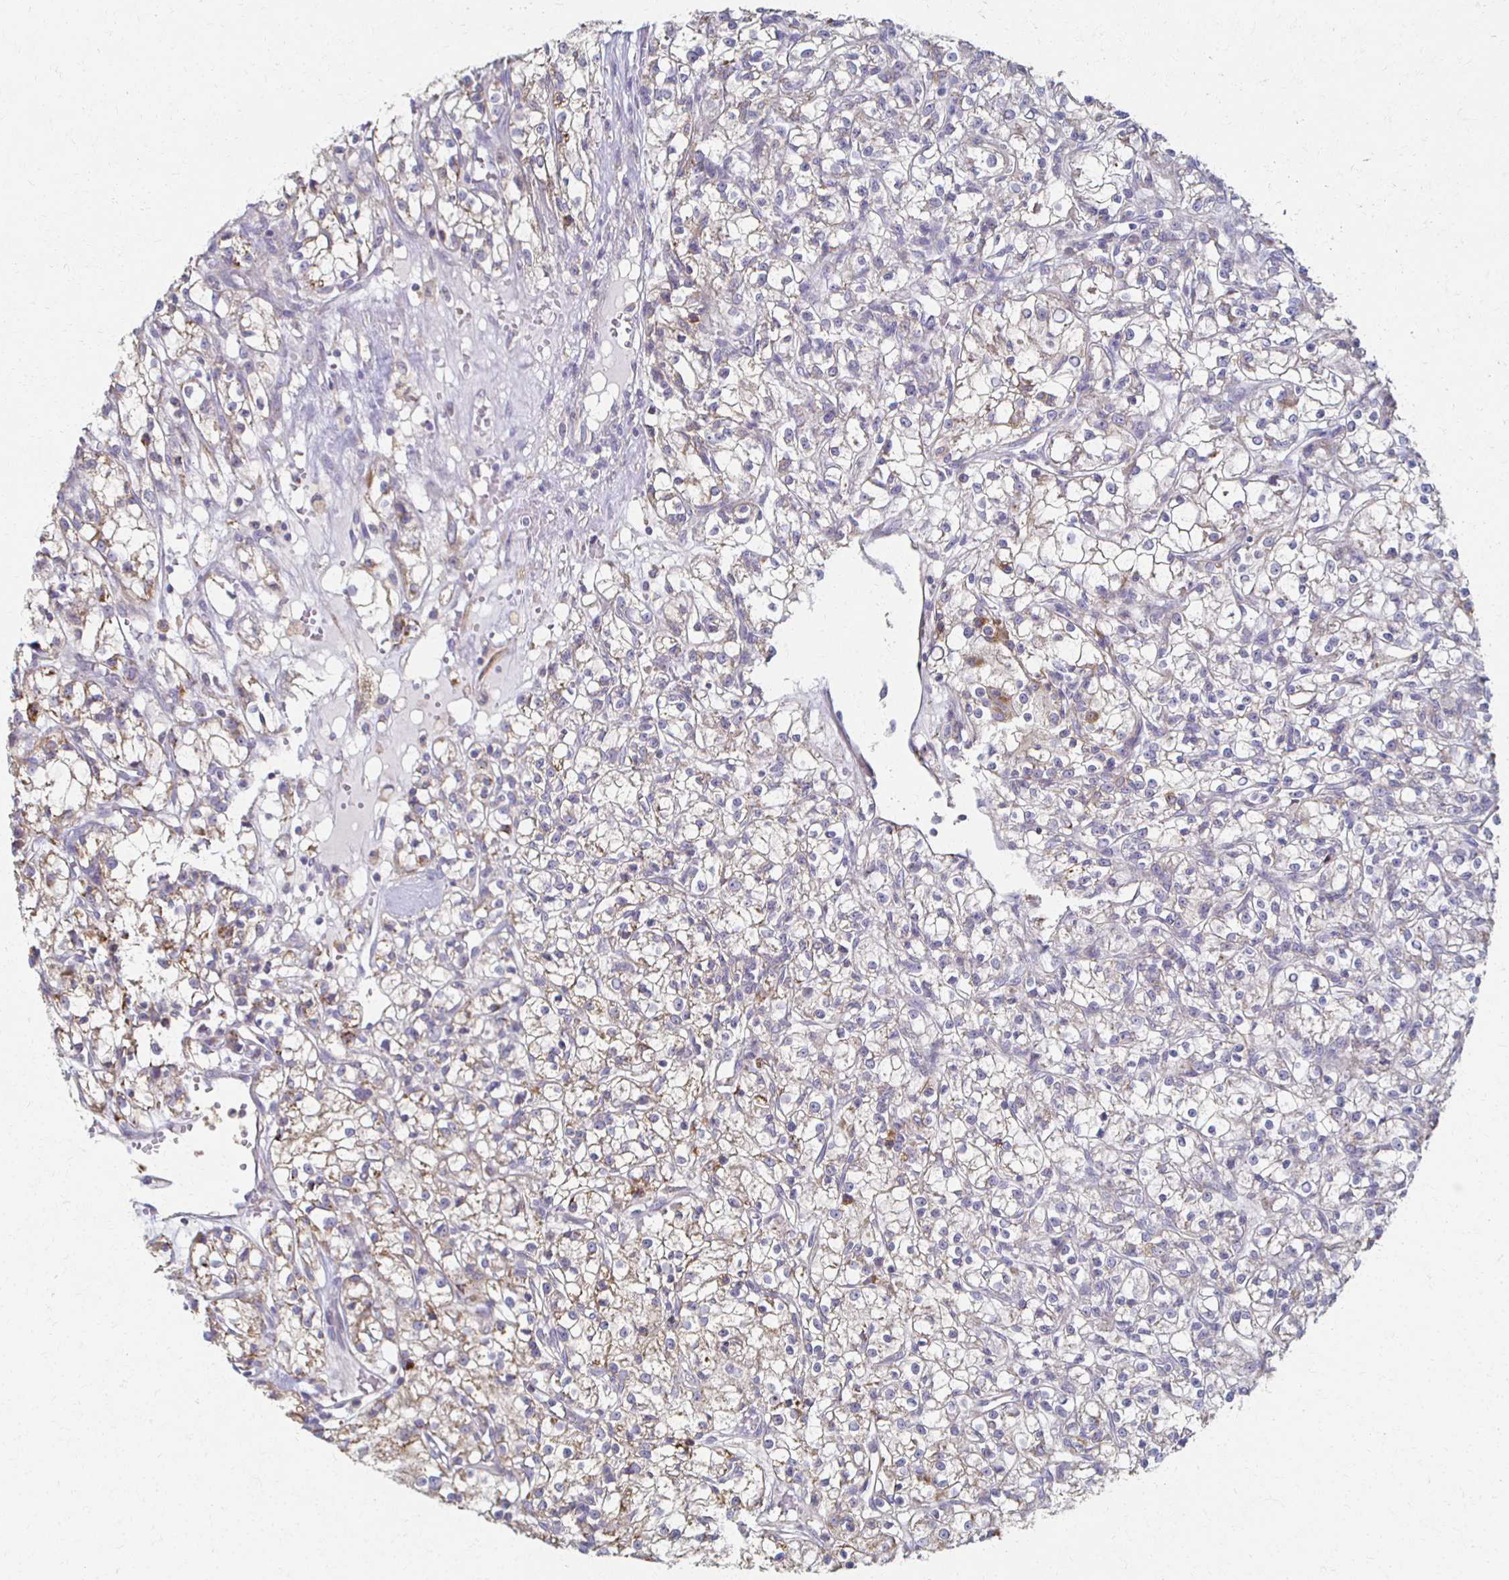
{"staining": {"intensity": "weak", "quantity": "25%-75%", "location": "cytoplasmic/membranous"}, "tissue": "renal cancer", "cell_type": "Tumor cells", "image_type": "cancer", "snomed": [{"axis": "morphology", "description": "Adenocarcinoma, NOS"}, {"axis": "topography", "description": "Kidney"}], "caption": "Immunohistochemical staining of adenocarcinoma (renal) demonstrates low levels of weak cytoplasmic/membranous protein positivity in approximately 25%-75% of tumor cells. (DAB (3,3'-diaminobenzidine) IHC, brown staining for protein, blue staining for nuclei).", "gene": "CX3CR1", "patient": {"sex": "female", "age": 59}}